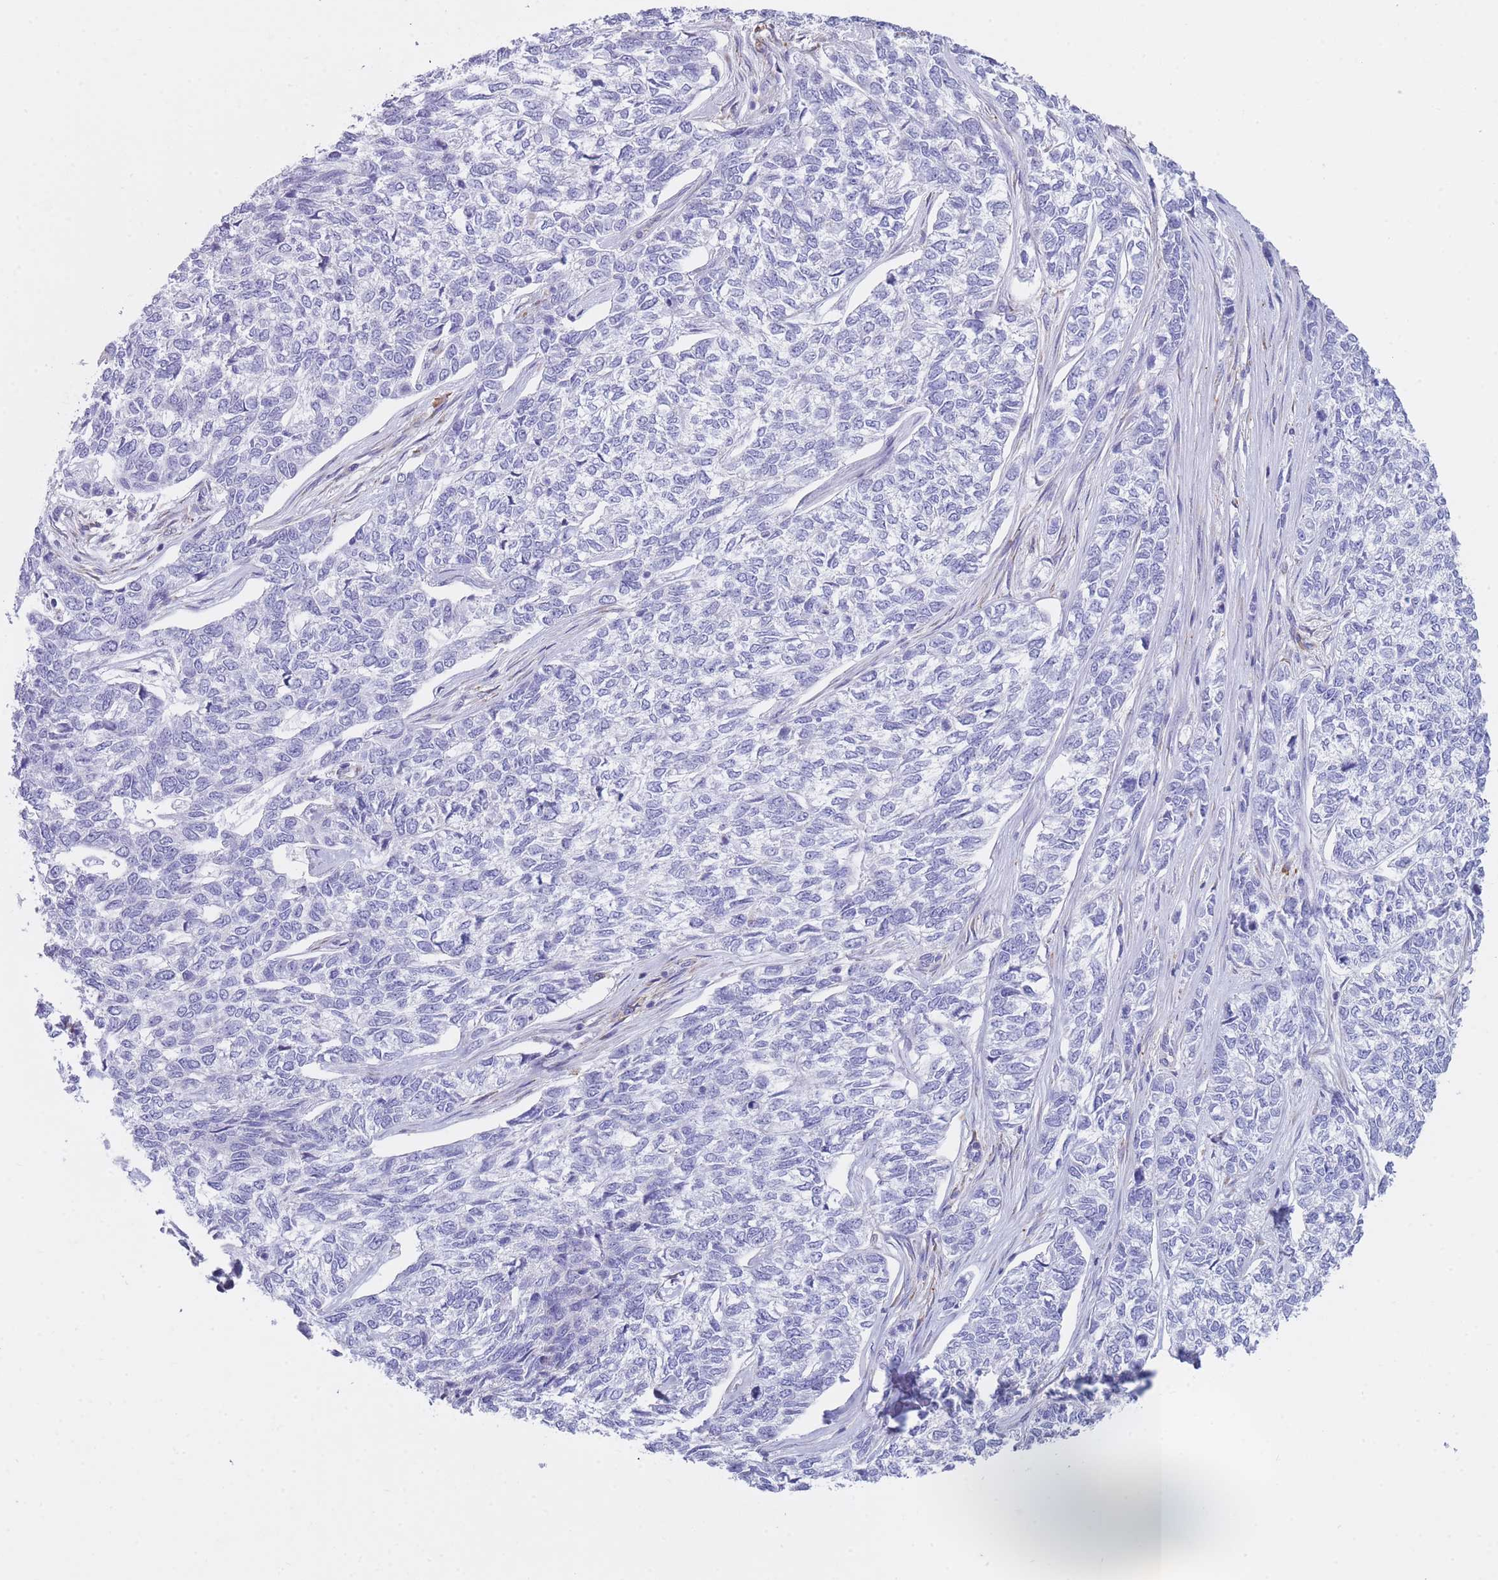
{"staining": {"intensity": "negative", "quantity": "none", "location": "none"}, "tissue": "skin cancer", "cell_type": "Tumor cells", "image_type": "cancer", "snomed": [{"axis": "morphology", "description": "Basal cell carcinoma"}, {"axis": "topography", "description": "Skin"}], "caption": "The immunohistochemistry histopathology image has no significant positivity in tumor cells of skin basal cell carcinoma tissue.", "gene": "XKR8", "patient": {"sex": "female", "age": 65}}